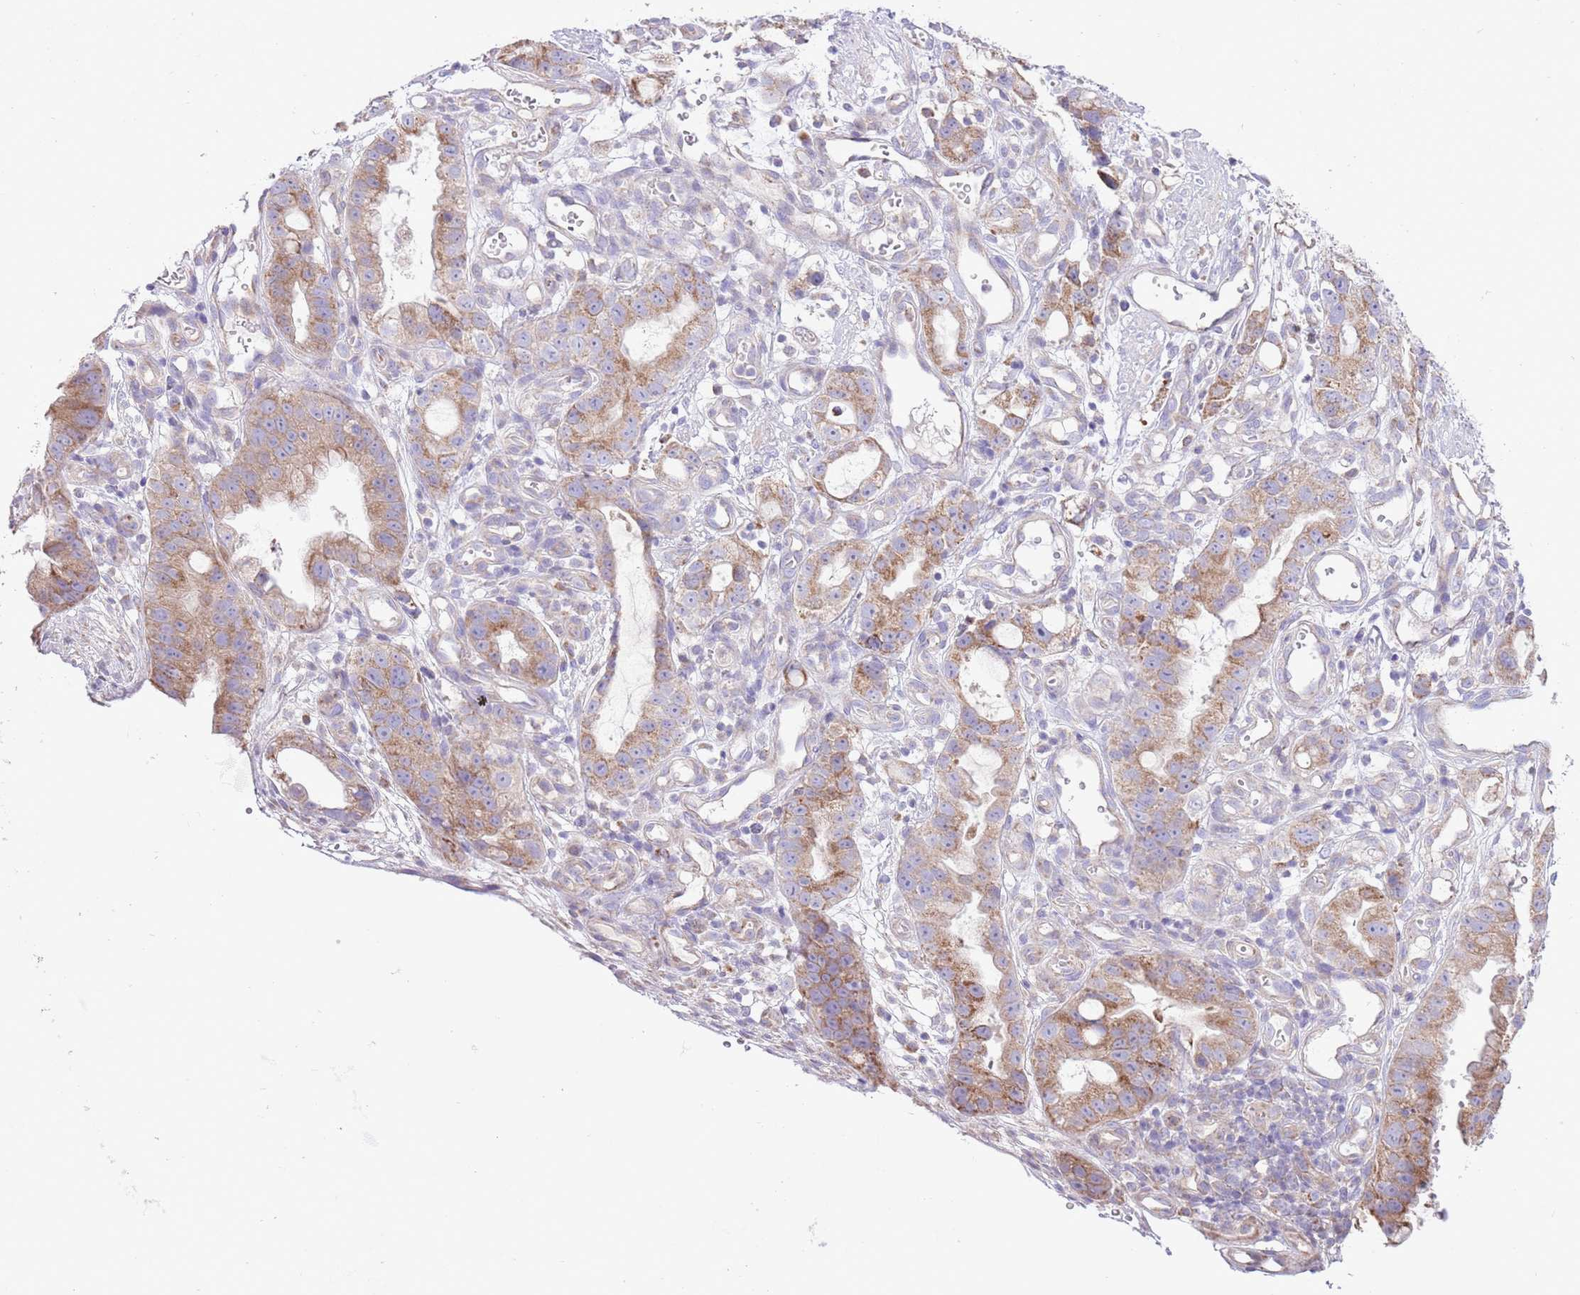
{"staining": {"intensity": "moderate", "quantity": ">75%", "location": "cytoplasmic/membranous"}, "tissue": "stomach cancer", "cell_type": "Tumor cells", "image_type": "cancer", "snomed": [{"axis": "morphology", "description": "Adenocarcinoma, NOS"}, {"axis": "topography", "description": "Stomach"}], "caption": "IHC (DAB) staining of human adenocarcinoma (stomach) demonstrates moderate cytoplasmic/membranous protein positivity in approximately >75% of tumor cells. (brown staining indicates protein expression, while blue staining denotes nuclei).", "gene": "OAZ2", "patient": {"sex": "male", "age": 55}}